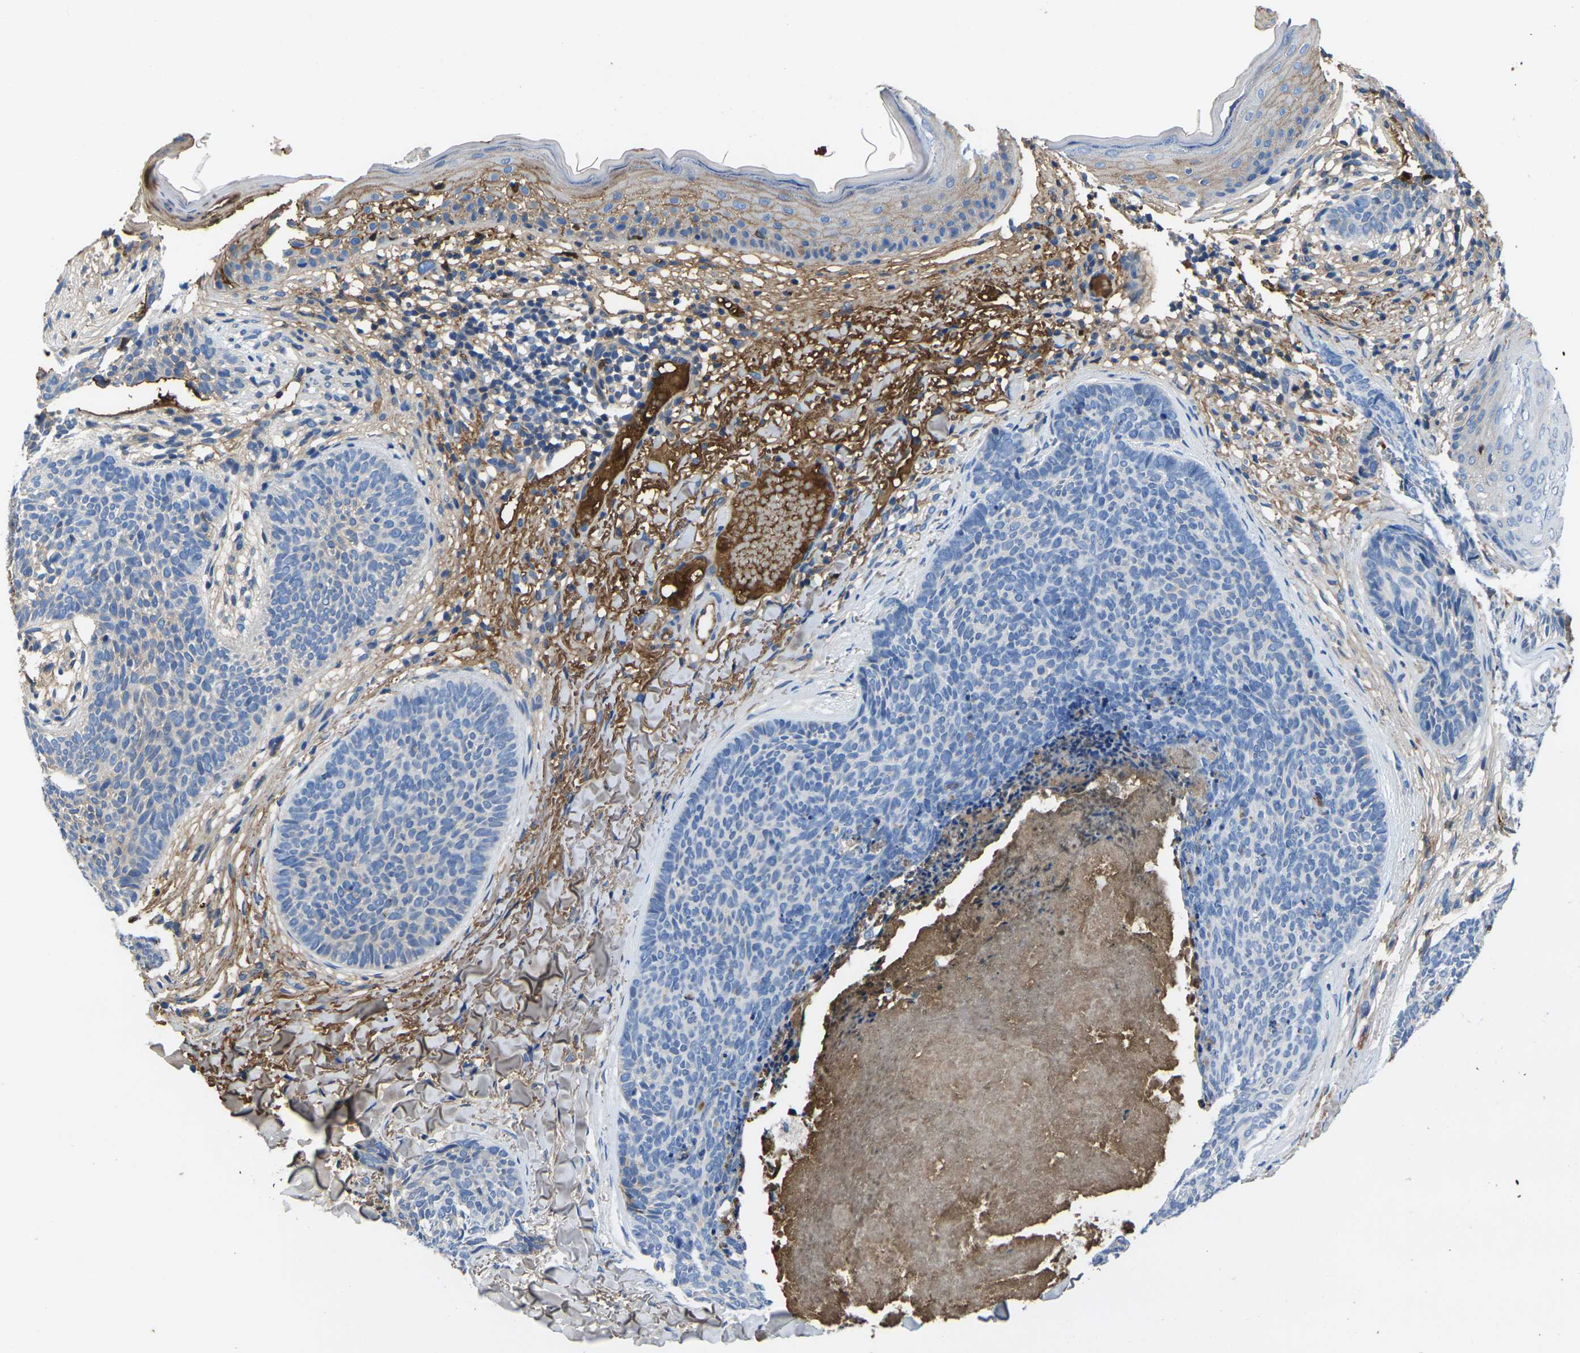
{"staining": {"intensity": "moderate", "quantity": "<25%", "location": "cytoplasmic/membranous"}, "tissue": "skin cancer", "cell_type": "Tumor cells", "image_type": "cancer", "snomed": [{"axis": "morphology", "description": "Basal cell carcinoma"}, {"axis": "topography", "description": "Skin"}], "caption": "A brown stain shows moderate cytoplasmic/membranous expression of a protein in basal cell carcinoma (skin) tumor cells.", "gene": "GREM2", "patient": {"sex": "female", "age": 70}}